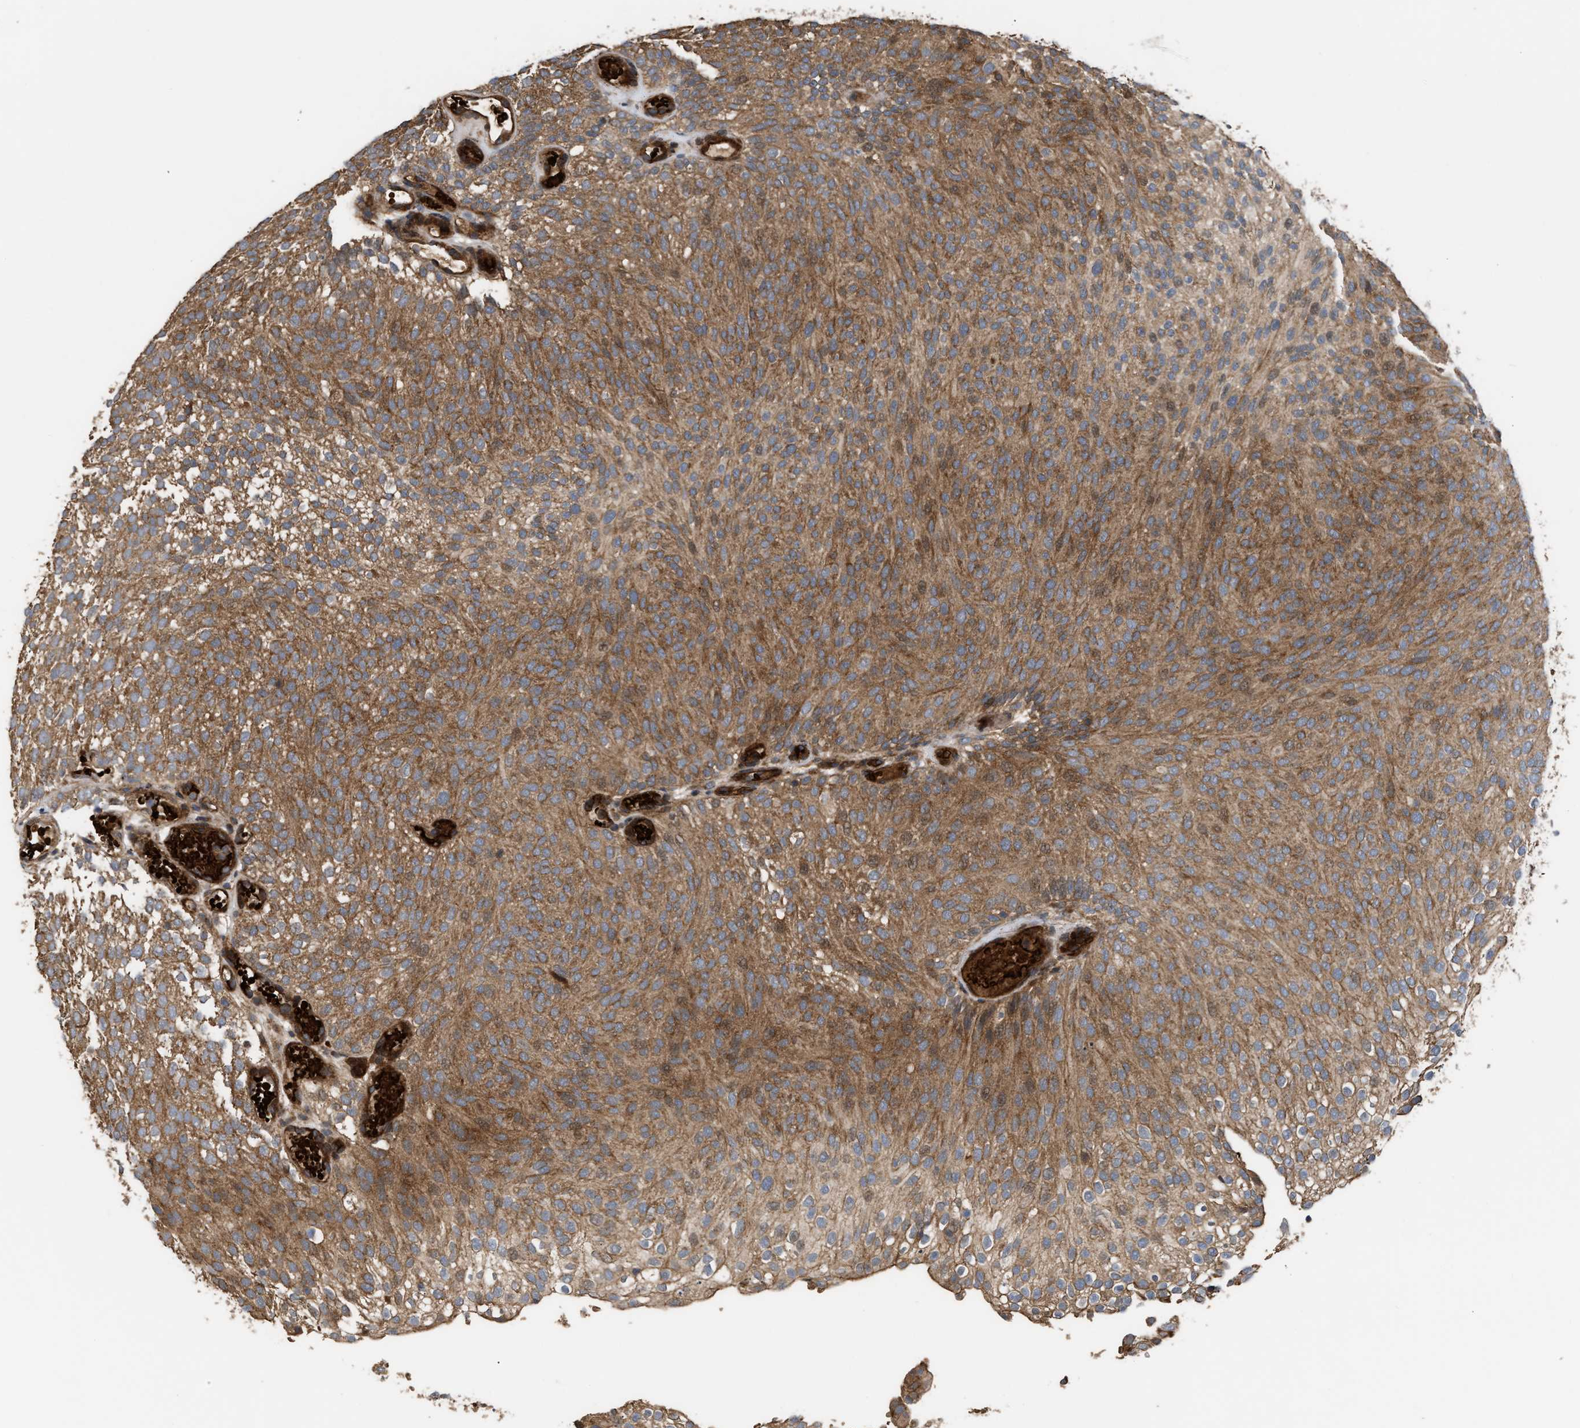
{"staining": {"intensity": "moderate", "quantity": ">75%", "location": "cytoplasmic/membranous"}, "tissue": "urothelial cancer", "cell_type": "Tumor cells", "image_type": "cancer", "snomed": [{"axis": "morphology", "description": "Urothelial carcinoma, Low grade"}, {"axis": "topography", "description": "Urinary bladder"}], "caption": "Tumor cells reveal medium levels of moderate cytoplasmic/membranous staining in approximately >75% of cells in human low-grade urothelial carcinoma.", "gene": "STAU1", "patient": {"sex": "male", "age": 78}}